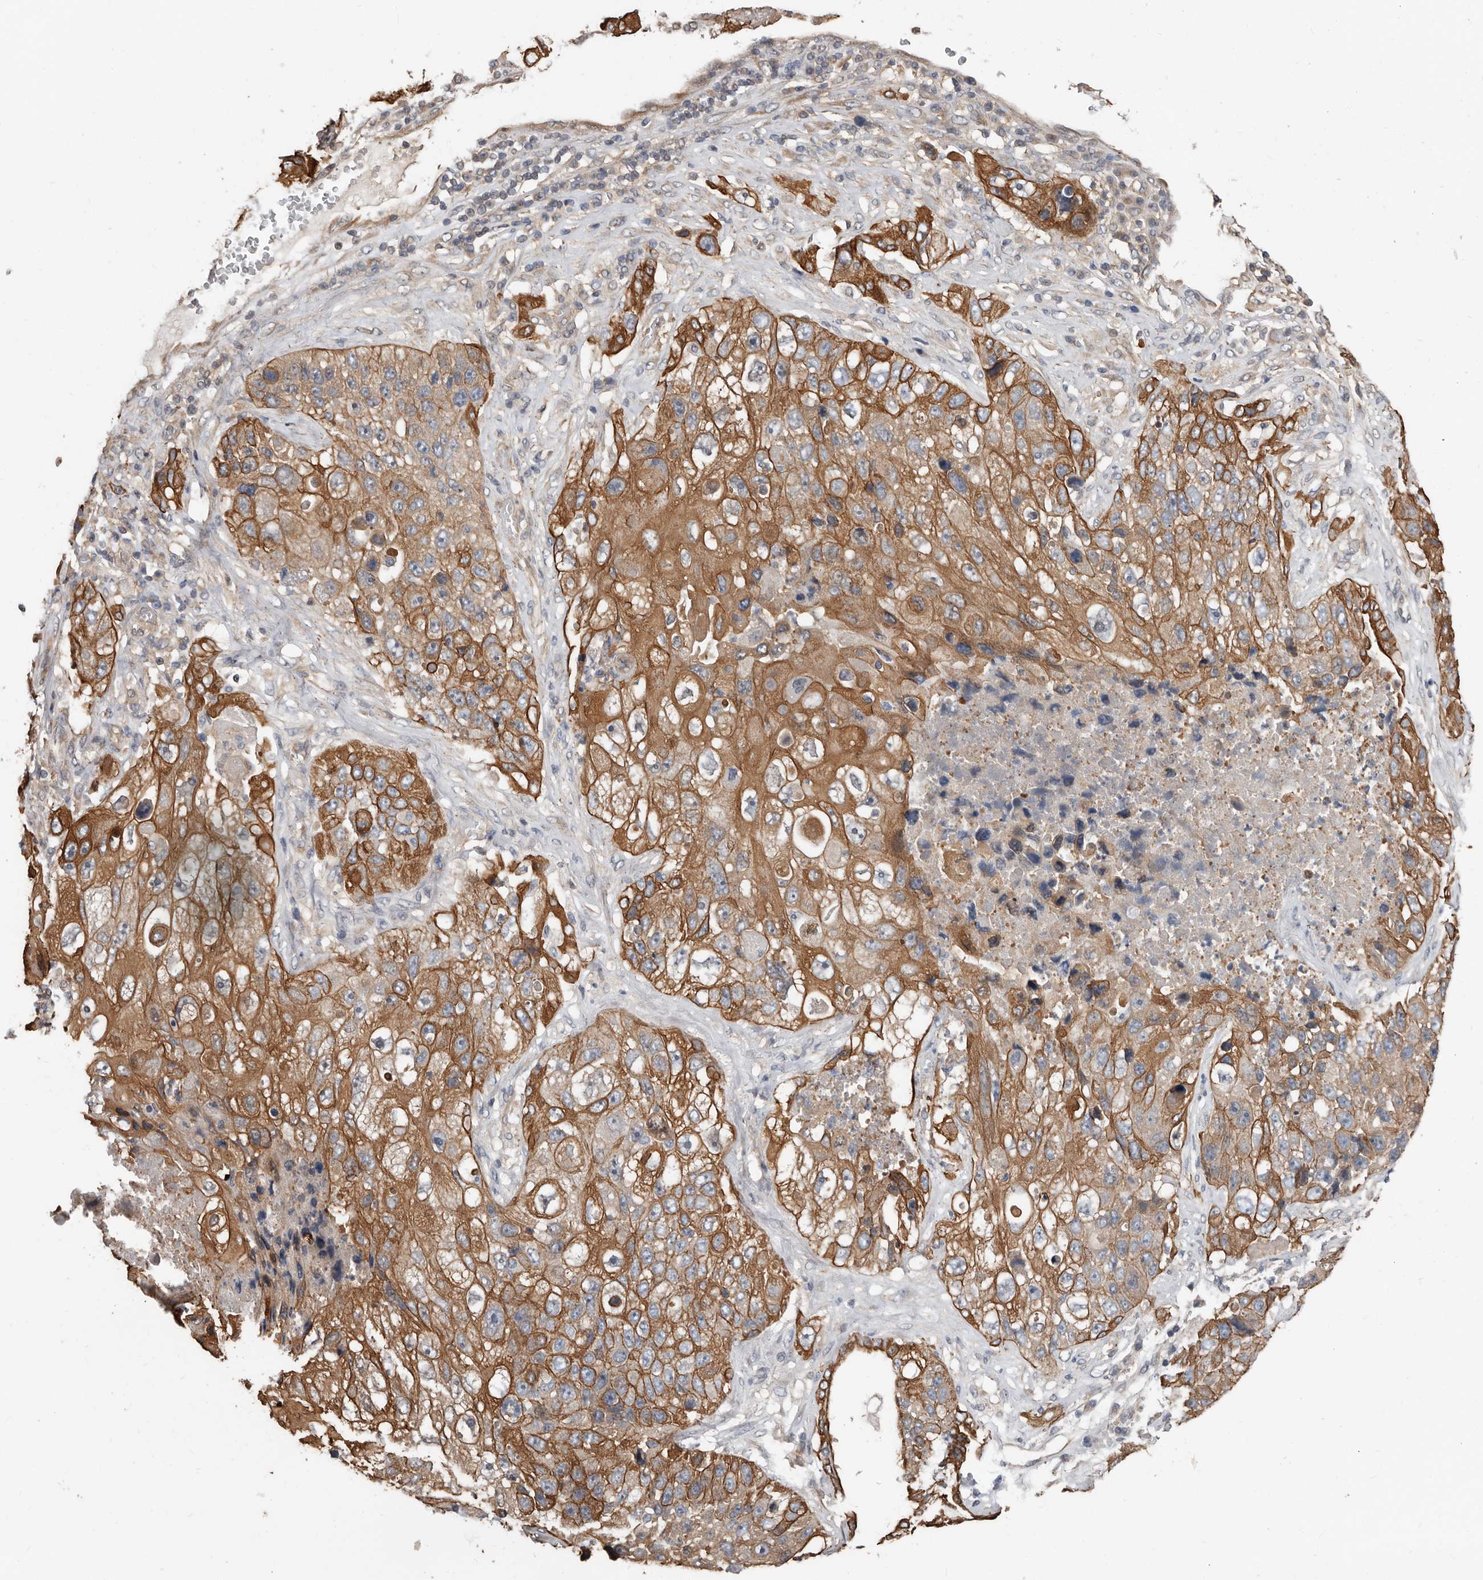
{"staining": {"intensity": "moderate", "quantity": ">75%", "location": "cytoplasmic/membranous"}, "tissue": "lung cancer", "cell_type": "Tumor cells", "image_type": "cancer", "snomed": [{"axis": "morphology", "description": "Squamous cell carcinoma, NOS"}, {"axis": "topography", "description": "Lung"}], "caption": "Lung squamous cell carcinoma stained with IHC reveals moderate cytoplasmic/membranous expression in approximately >75% of tumor cells.", "gene": "MRPL18", "patient": {"sex": "male", "age": 61}}